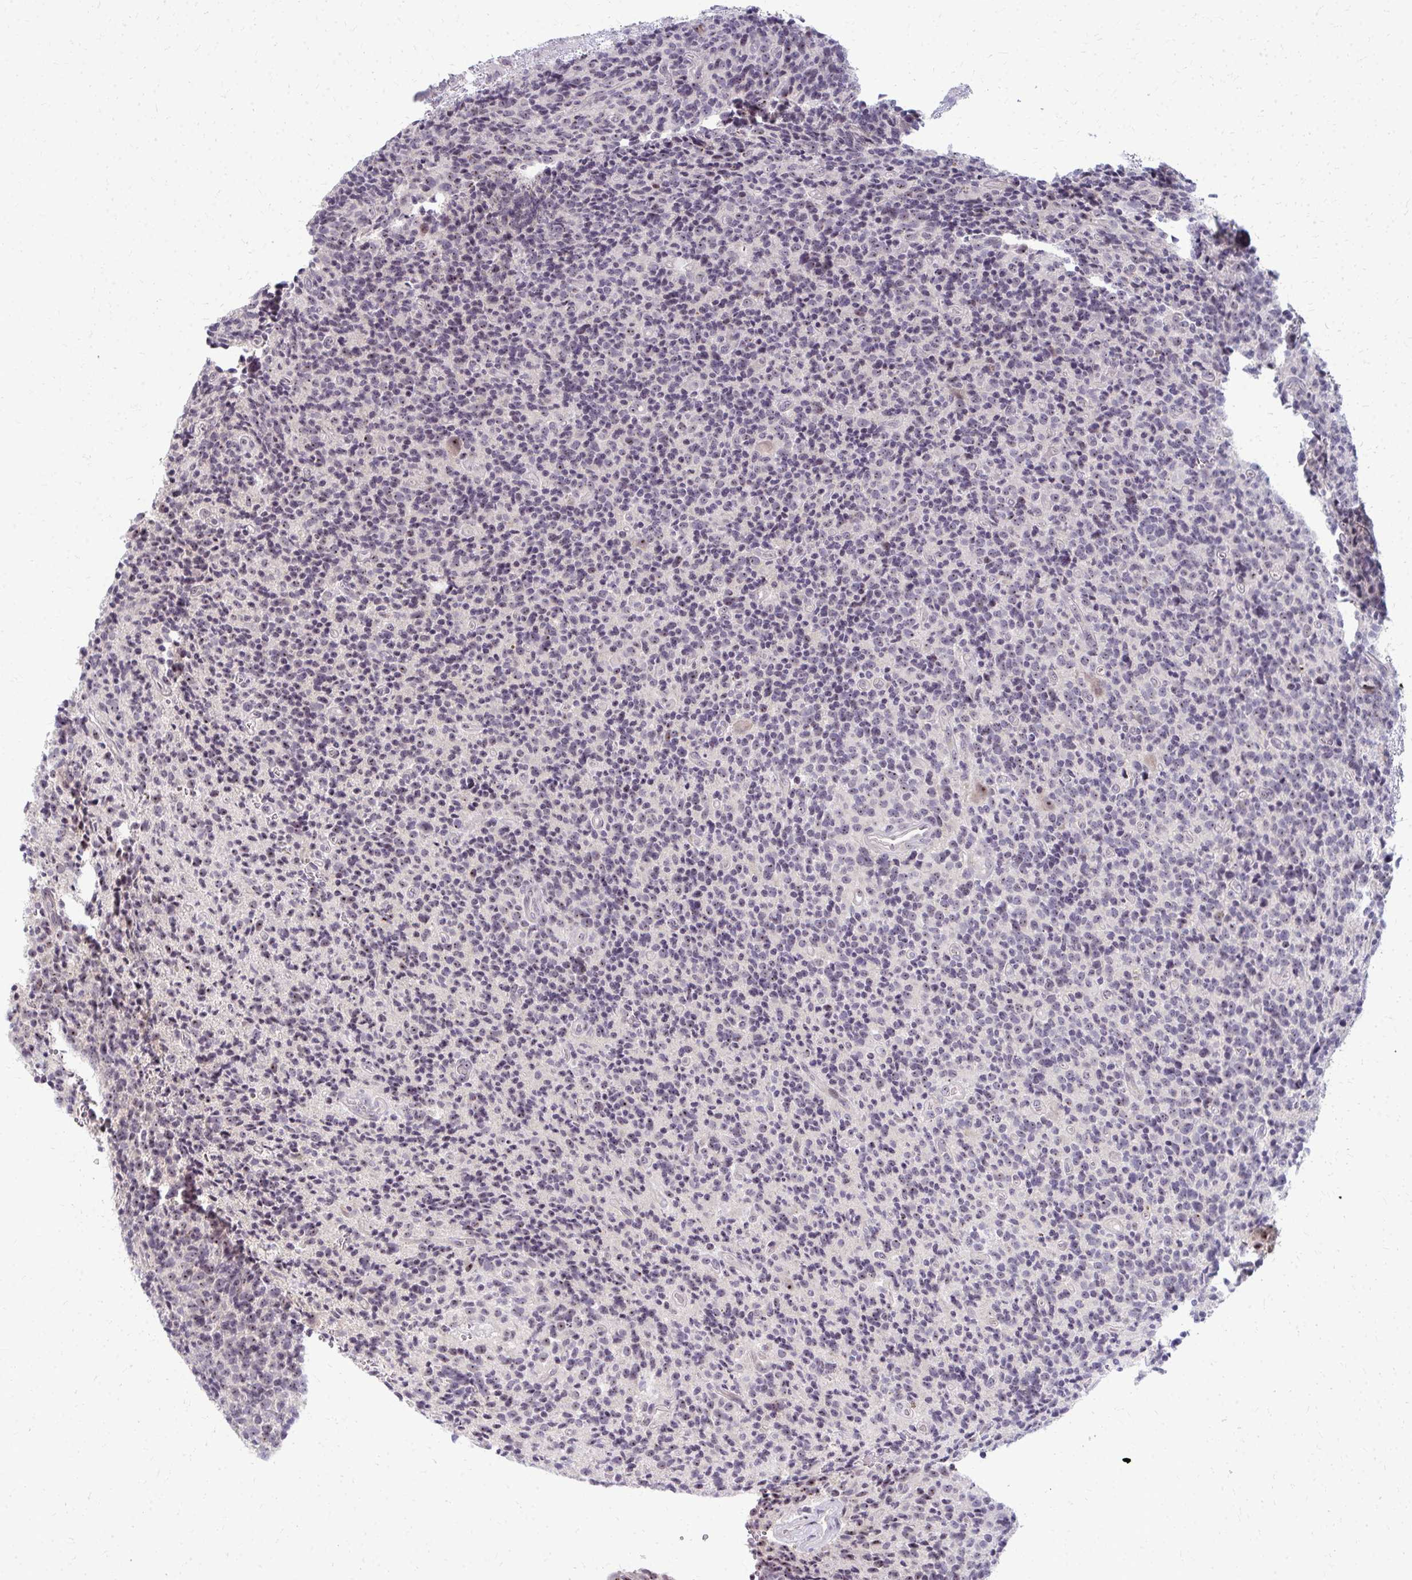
{"staining": {"intensity": "weak", "quantity": ">75%", "location": "nuclear"}, "tissue": "glioma", "cell_type": "Tumor cells", "image_type": "cancer", "snomed": [{"axis": "morphology", "description": "Glioma, malignant, High grade"}, {"axis": "topography", "description": "Brain"}], "caption": "High-grade glioma (malignant) stained with IHC displays weak nuclear staining in approximately >75% of tumor cells. The protein of interest is shown in brown color, while the nuclei are stained blue.", "gene": "NUDT16", "patient": {"sex": "male", "age": 76}}